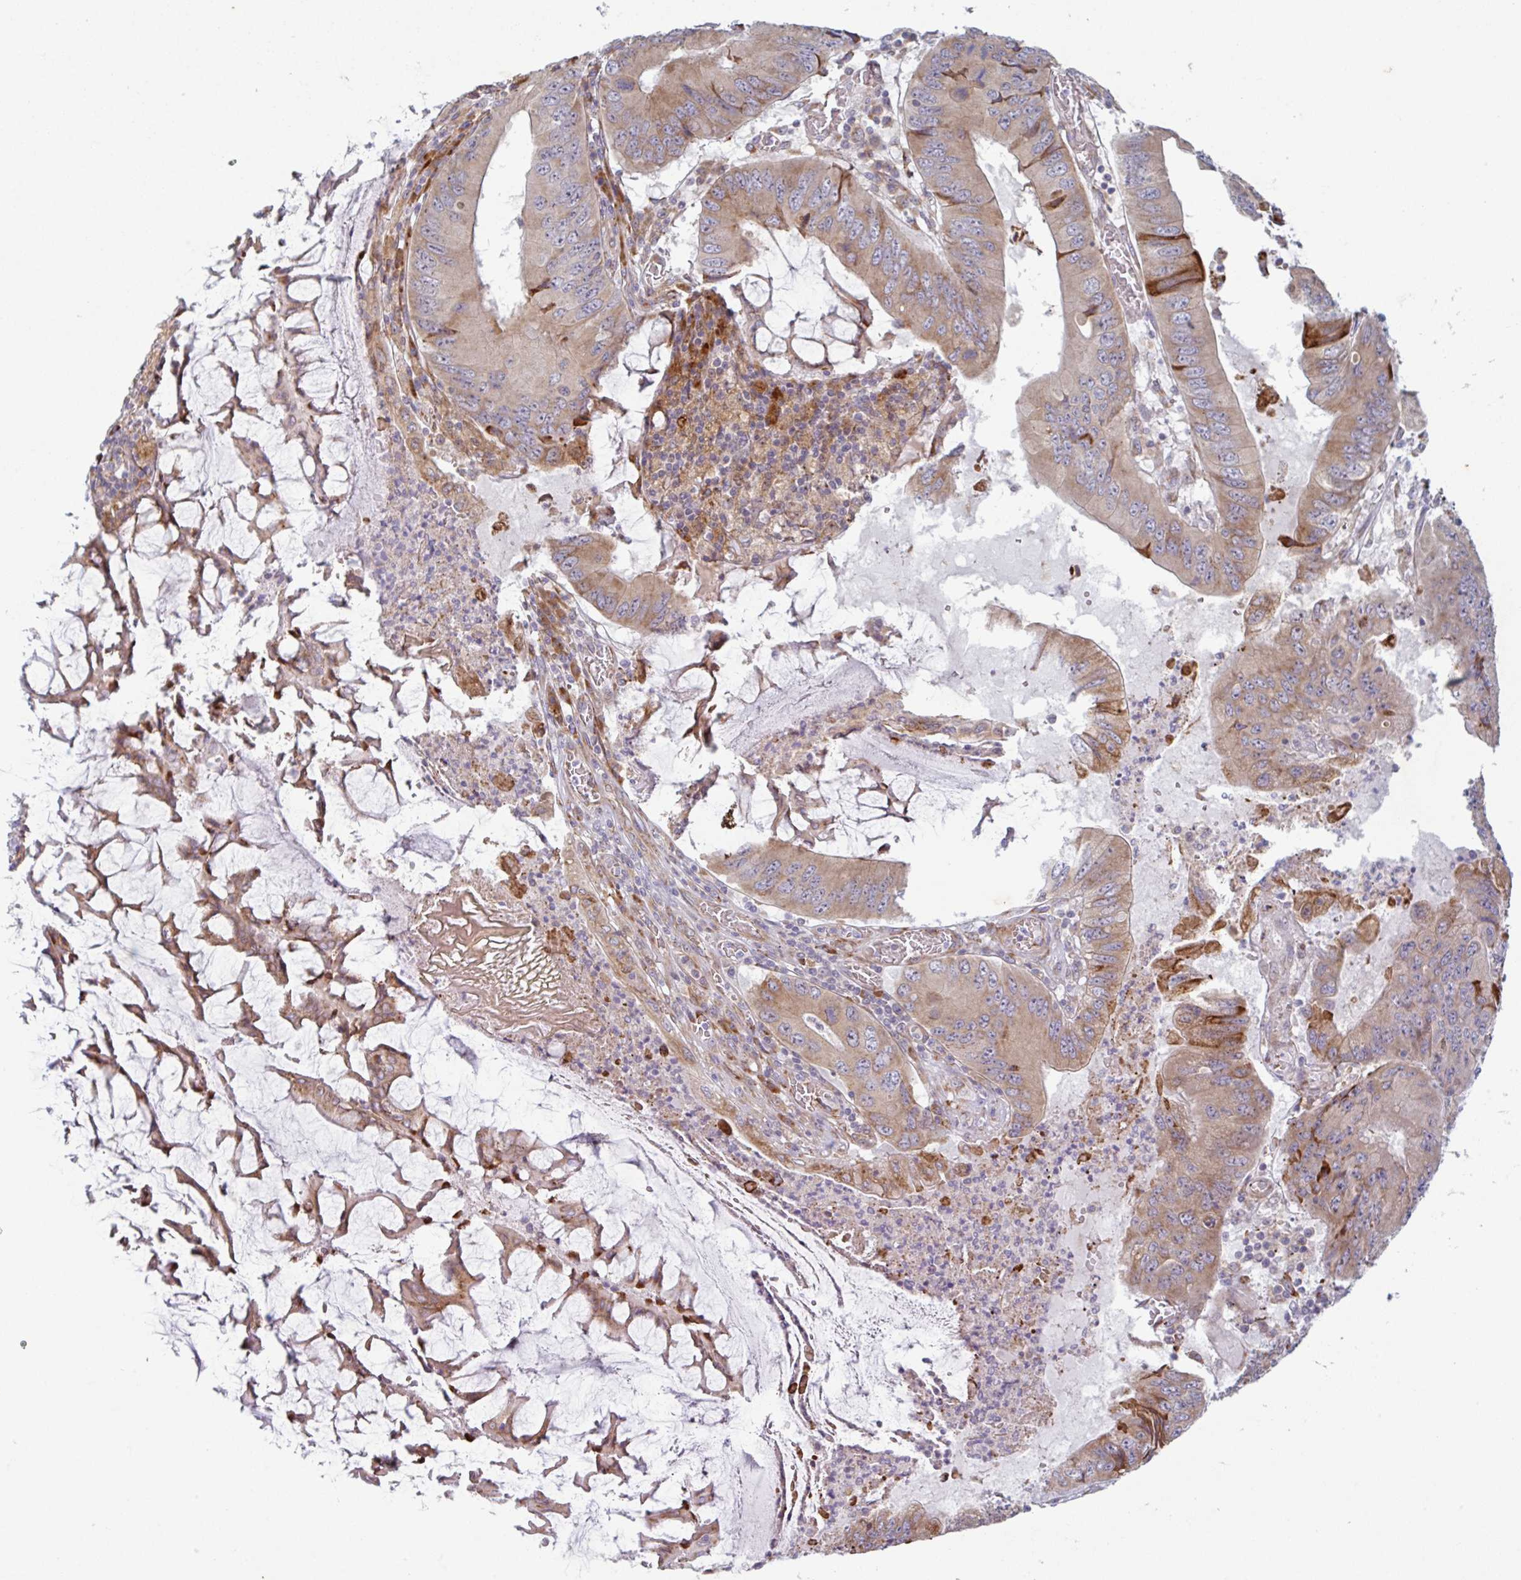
{"staining": {"intensity": "strong", "quantity": "25%-75%", "location": "cytoplasmic/membranous"}, "tissue": "colorectal cancer", "cell_type": "Tumor cells", "image_type": "cancer", "snomed": [{"axis": "morphology", "description": "Adenocarcinoma, NOS"}, {"axis": "topography", "description": "Colon"}], "caption": "Immunohistochemistry (DAB) staining of human colorectal cancer (adenocarcinoma) shows strong cytoplasmic/membranous protein positivity in approximately 25%-75% of tumor cells.", "gene": "RIT1", "patient": {"sex": "male", "age": 53}}